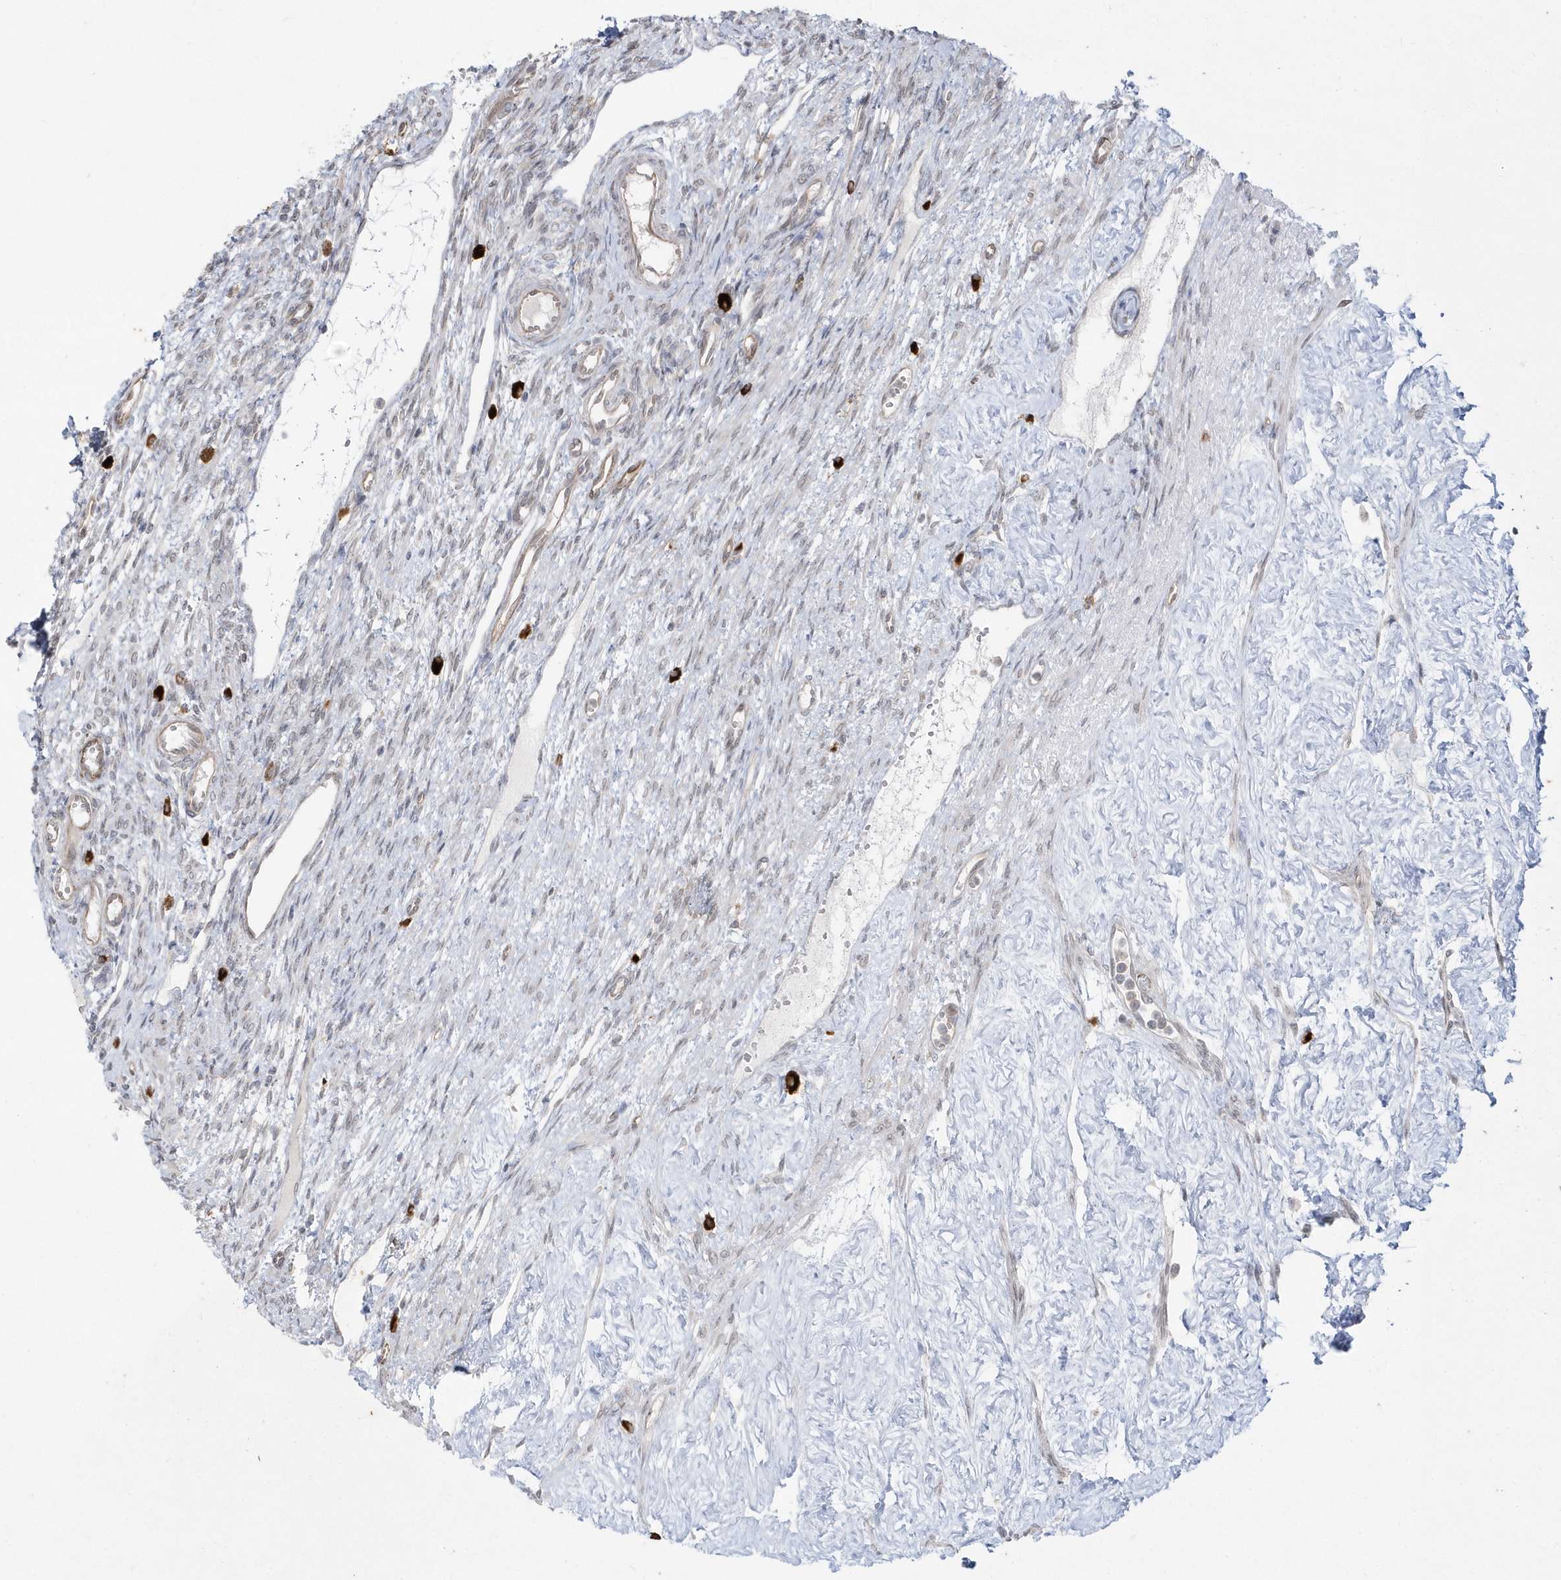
{"staining": {"intensity": "negative", "quantity": "none", "location": "none"}, "tissue": "ovary", "cell_type": "Ovarian stroma cells", "image_type": "normal", "snomed": [{"axis": "morphology", "description": "Normal tissue, NOS"}, {"axis": "morphology", "description": "Cyst, NOS"}, {"axis": "topography", "description": "Ovary"}], "caption": "Histopathology image shows no protein staining in ovarian stroma cells of unremarkable ovary.", "gene": "DHX57", "patient": {"sex": "female", "age": 33}}